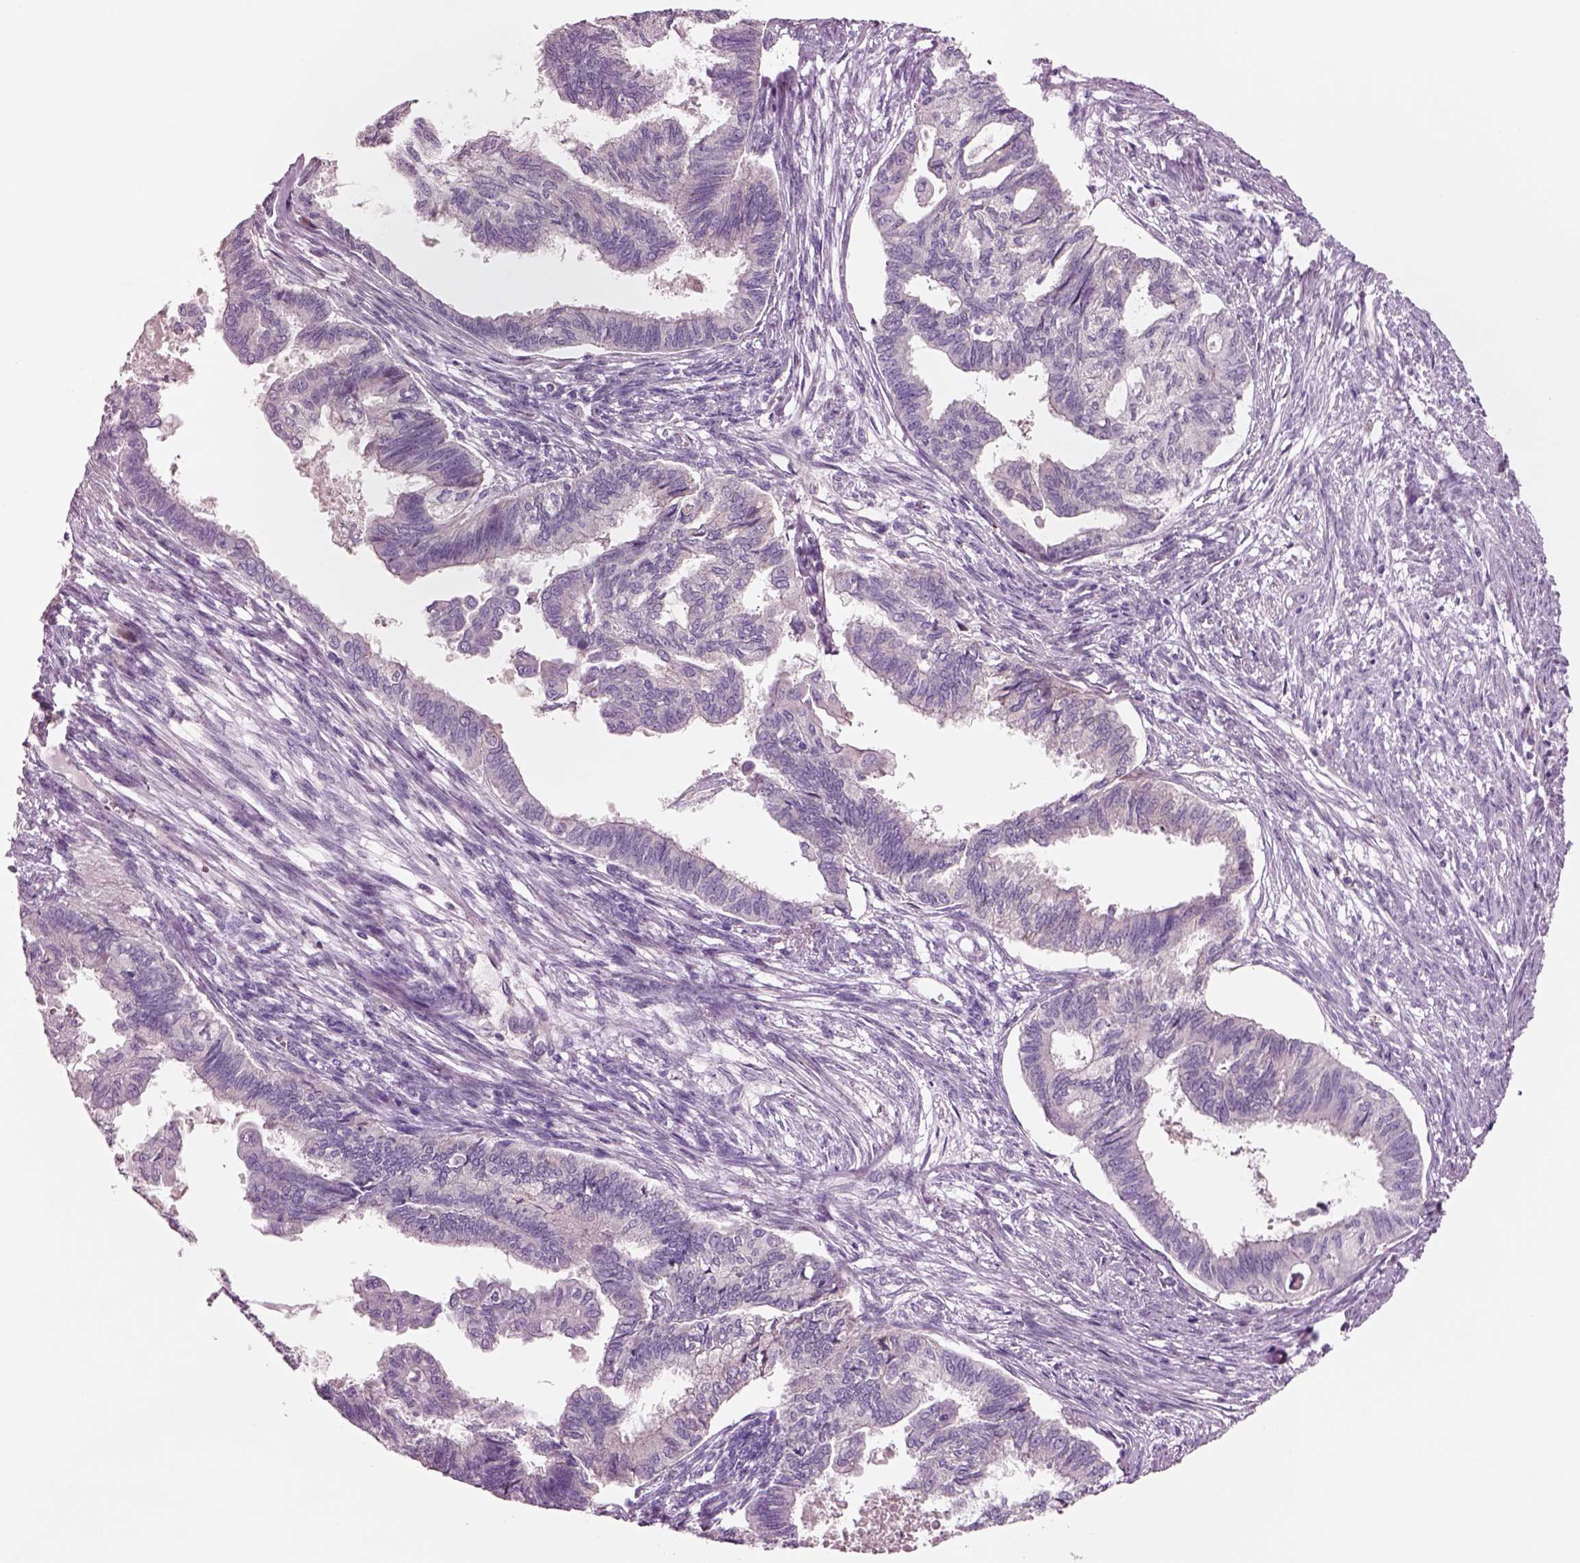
{"staining": {"intensity": "negative", "quantity": "none", "location": "none"}, "tissue": "endometrial cancer", "cell_type": "Tumor cells", "image_type": "cancer", "snomed": [{"axis": "morphology", "description": "Adenocarcinoma, NOS"}, {"axis": "topography", "description": "Endometrium"}], "caption": "Image shows no significant protein staining in tumor cells of adenocarcinoma (endometrial).", "gene": "PLPP7", "patient": {"sex": "female", "age": 86}}